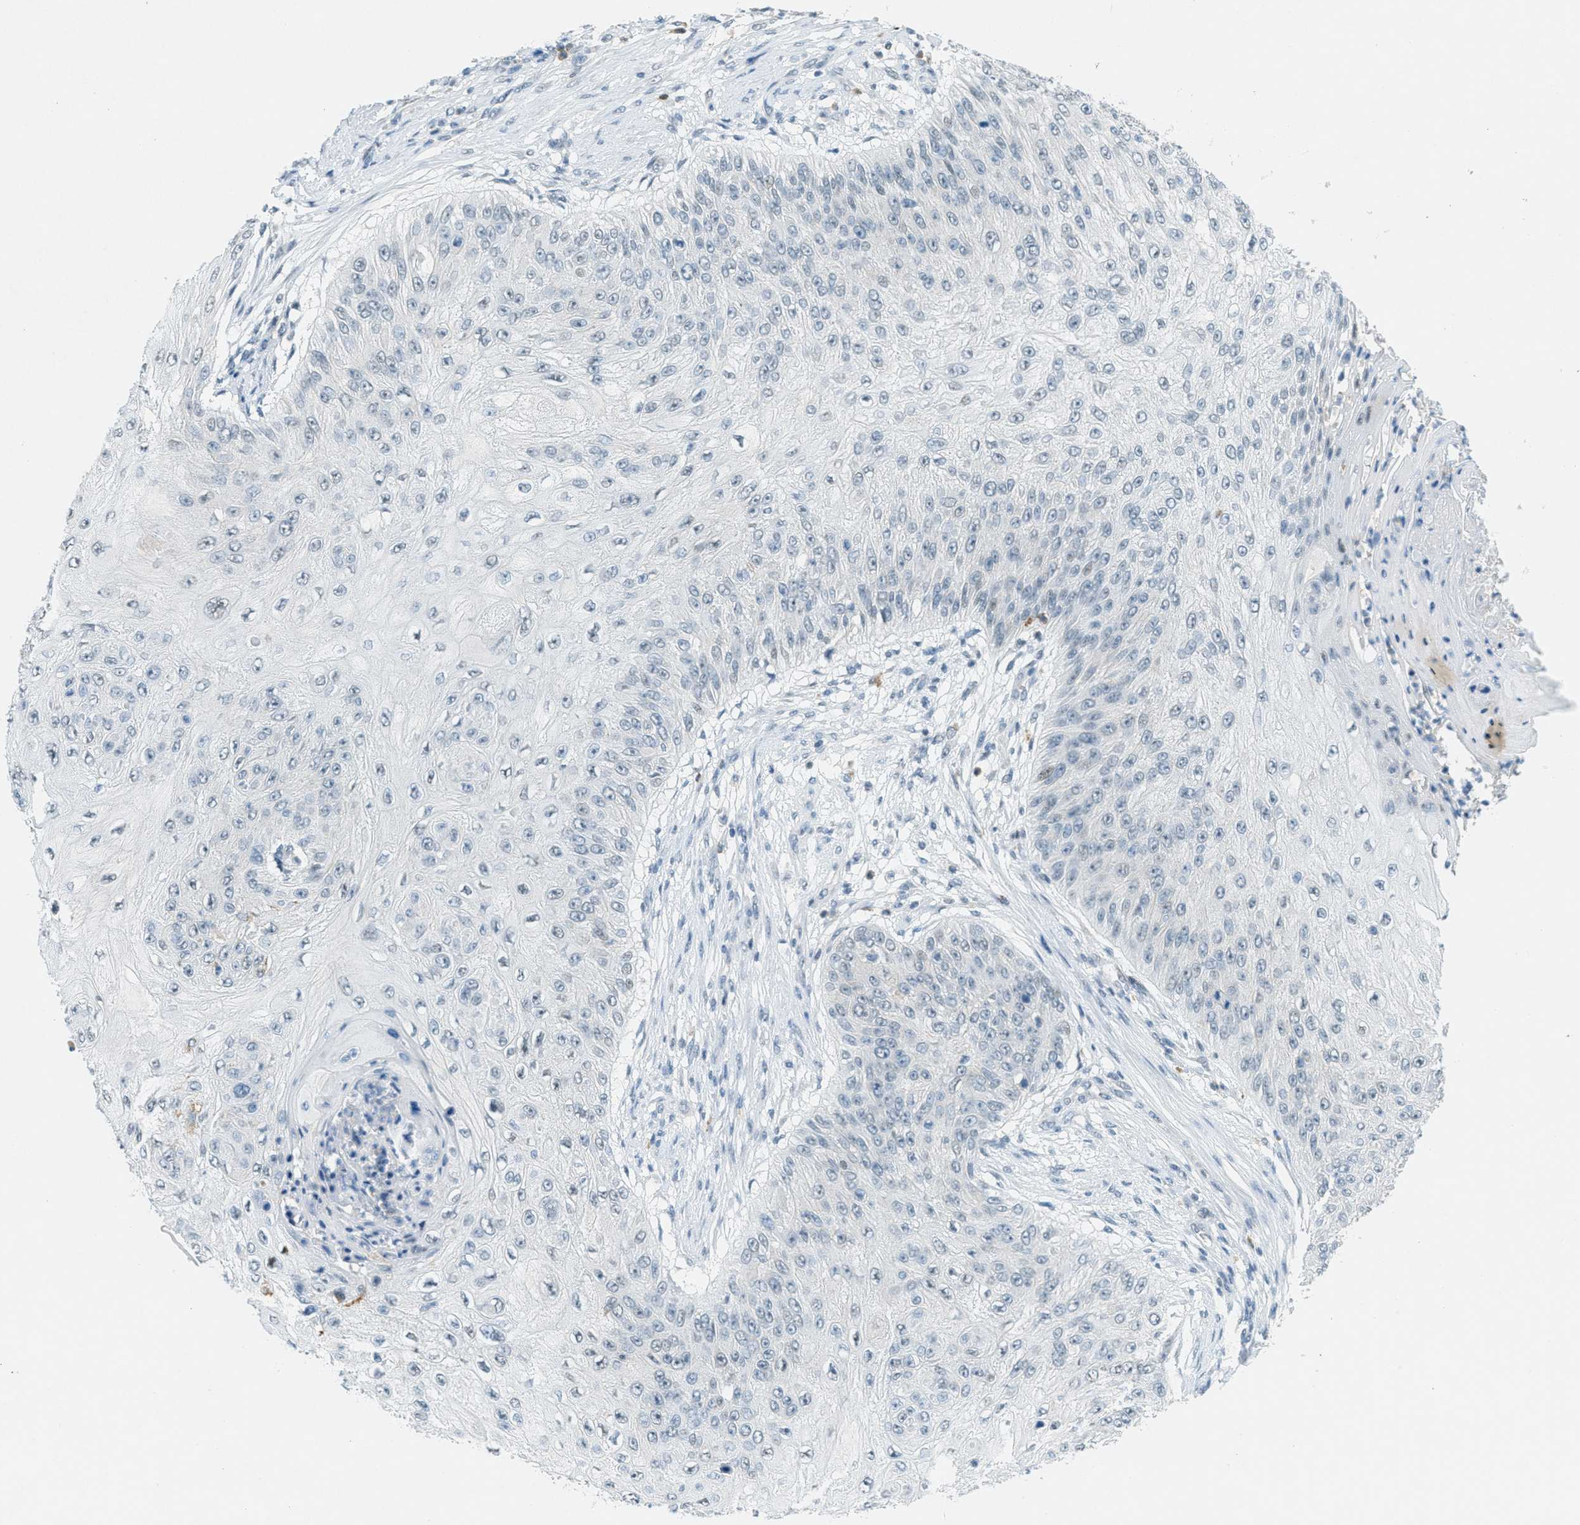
{"staining": {"intensity": "negative", "quantity": "none", "location": "none"}, "tissue": "skin cancer", "cell_type": "Tumor cells", "image_type": "cancer", "snomed": [{"axis": "morphology", "description": "Squamous cell carcinoma, NOS"}, {"axis": "topography", "description": "Skin"}], "caption": "This is an immunohistochemistry (IHC) photomicrograph of skin cancer (squamous cell carcinoma). There is no positivity in tumor cells.", "gene": "FYN", "patient": {"sex": "female", "age": 80}}